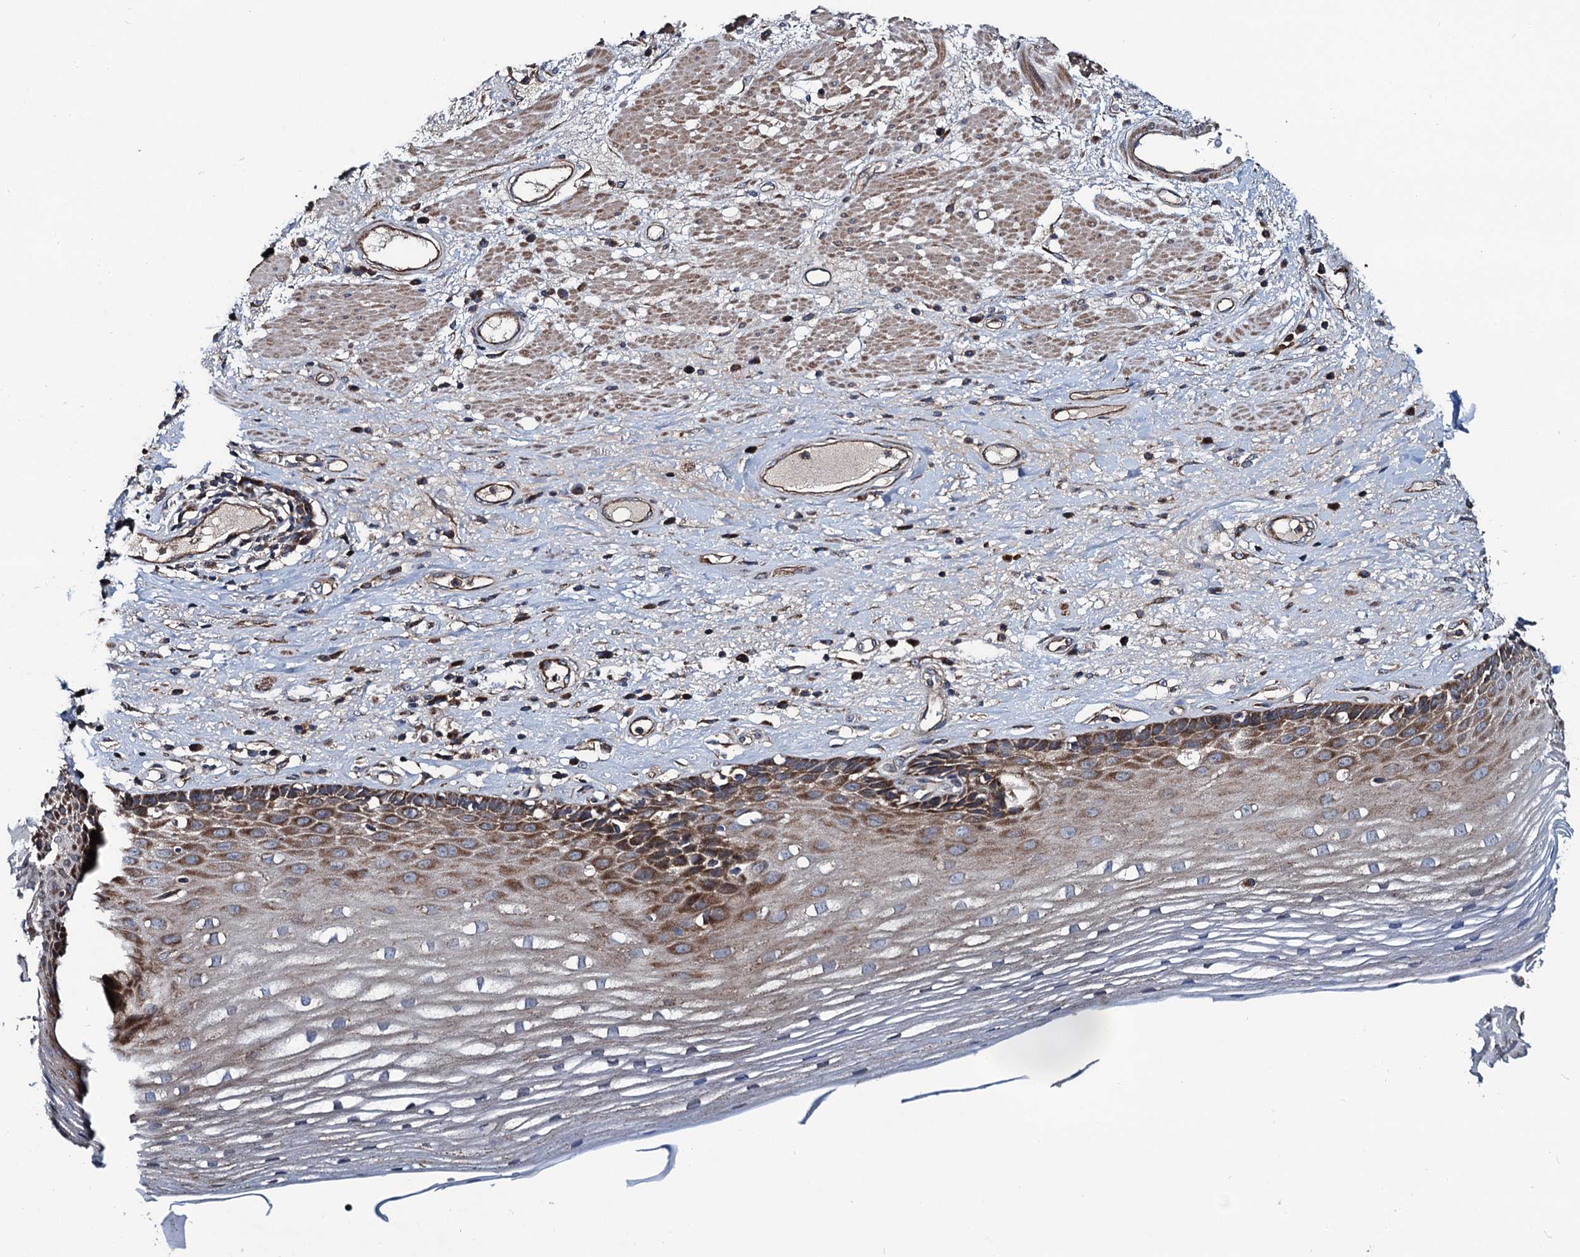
{"staining": {"intensity": "moderate", "quantity": "25%-75%", "location": "cytoplasmic/membranous"}, "tissue": "esophagus", "cell_type": "Squamous epithelial cells", "image_type": "normal", "snomed": [{"axis": "morphology", "description": "Normal tissue, NOS"}, {"axis": "topography", "description": "Esophagus"}], "caption": "The micrograph displays a brown stain indicating the presence of a protein in the cytoplasmic/membranous of squamous epithelial cells in esophagus. Using DAB (brown) and hematoxylin (blue) stains, captured at high magnification using brightfield microscopy.", "gene": "NEK1", "patient": {"sex": "male", "age": 62}}